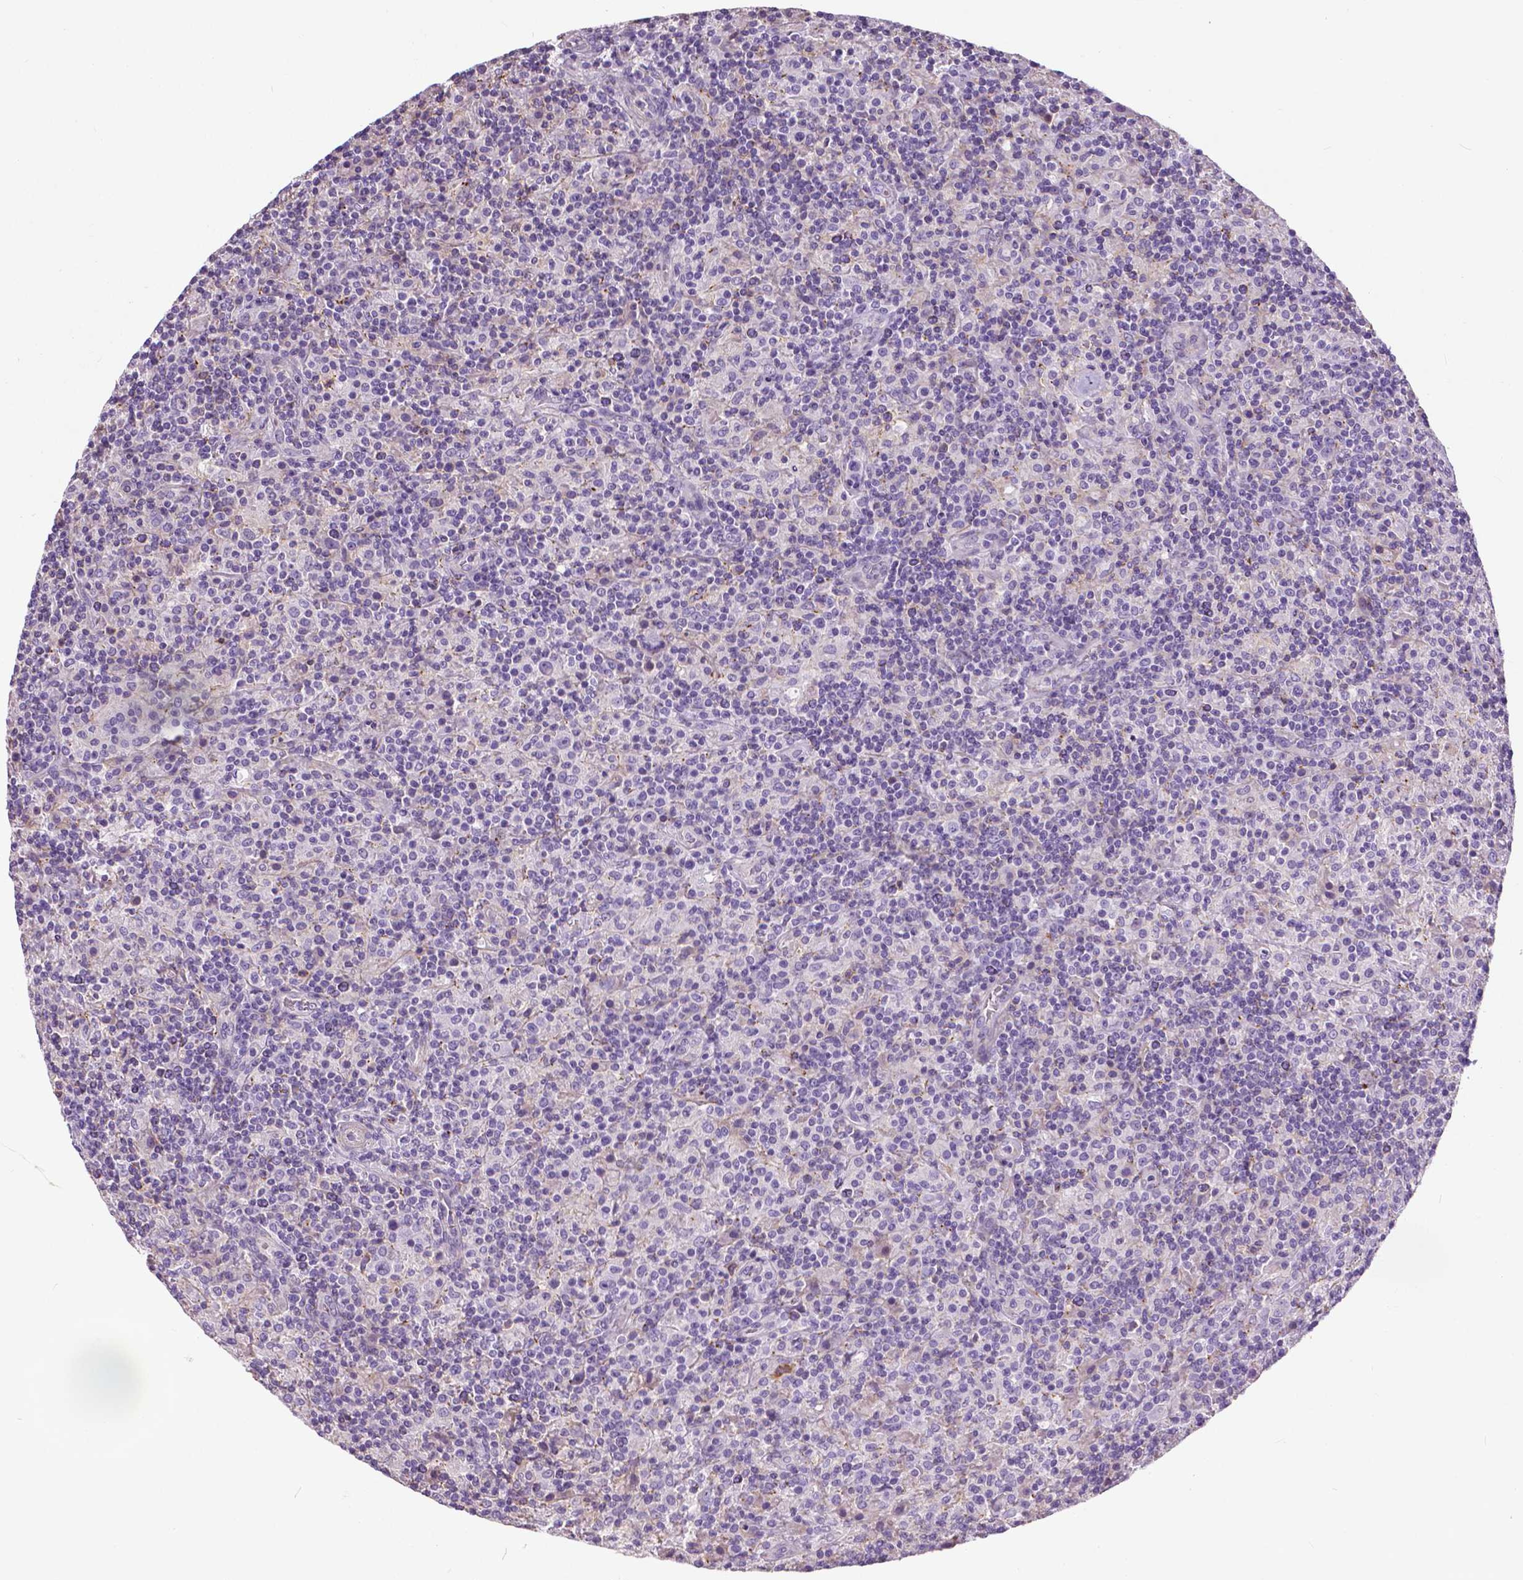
{"staining": {"intensity": "negative", "quantity": "none", "location": "none"}, "tissue": "lymphoma", "cell_type": "Tumor cells", "image_type": "cancer", "snomed": [{"axis": "morphology", "description": "Hodgkin's disease, NOS"}, {"axis": "topography", "description": "Lymph node"}], "caption": "Protein analysis of lymphoma reveals no significant expression in tumor cells. The staining is performed using DAB (3,3'-diaminobenzidine) brown chromogen with nuclei counter-stained in using hematoxylin.", "gene": "ANXA13", "patient": {"sex": "male", "age": 70}}